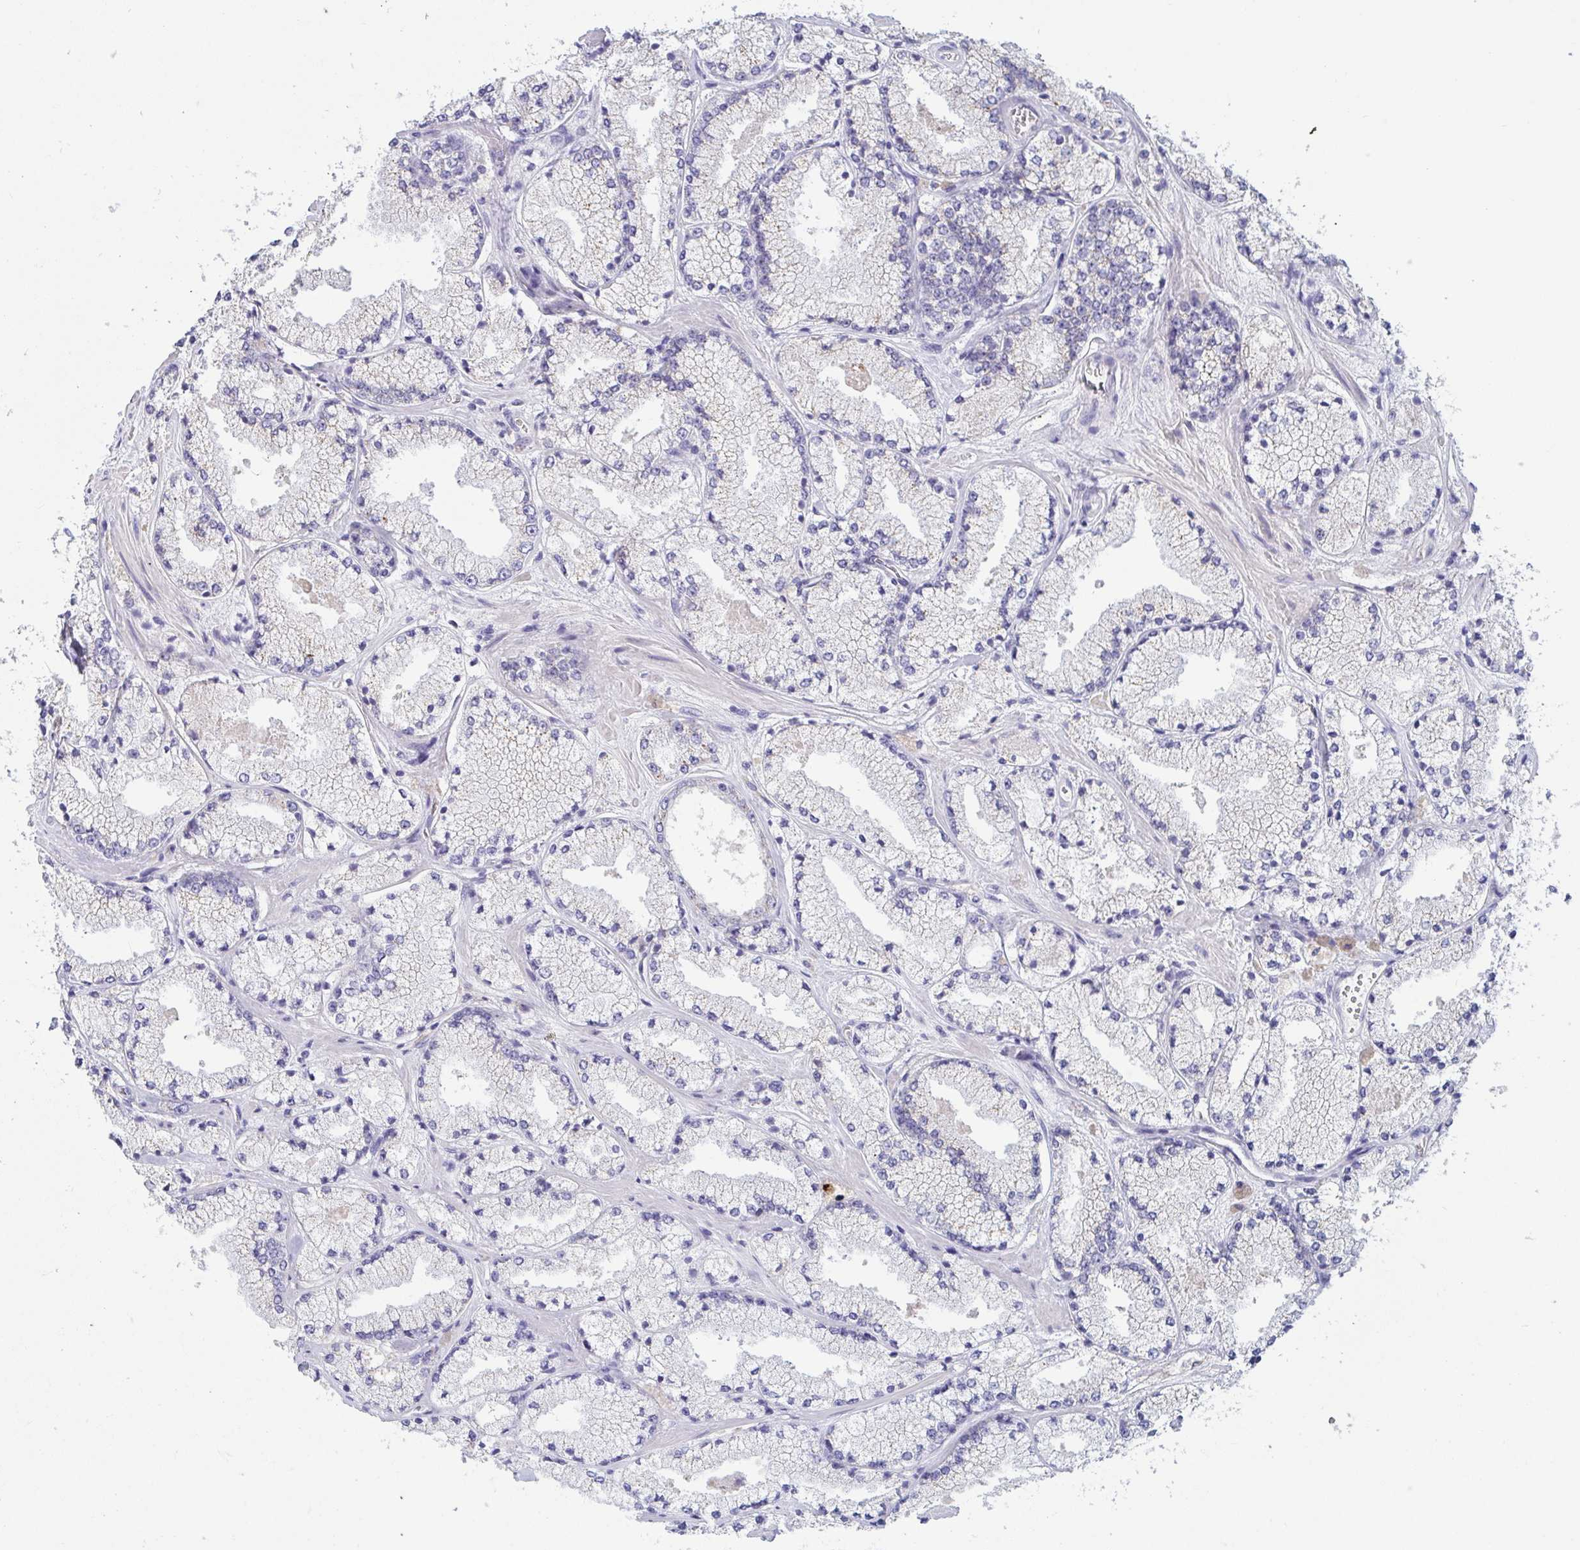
{"staining": {"intensity": "negative", "quantity": "none", "location": "none"}, "tissue": "prostate cancer", "cell_type": "Tumor cells", "image_type": "cancer", "snomed": [{"axis": "morphology", "description": "Adenocarcinoma, High grade"}, {"axis": "topography", "description": "Prostate"}], "caption": "DAB immunohistochemical staining of human prostate cancer (adenocarcinoma (high-grade)) exhibits no significant expression in tumor cells.", "gene": "TAS2R38", "patient": {"sex": "male", "age": 63}}